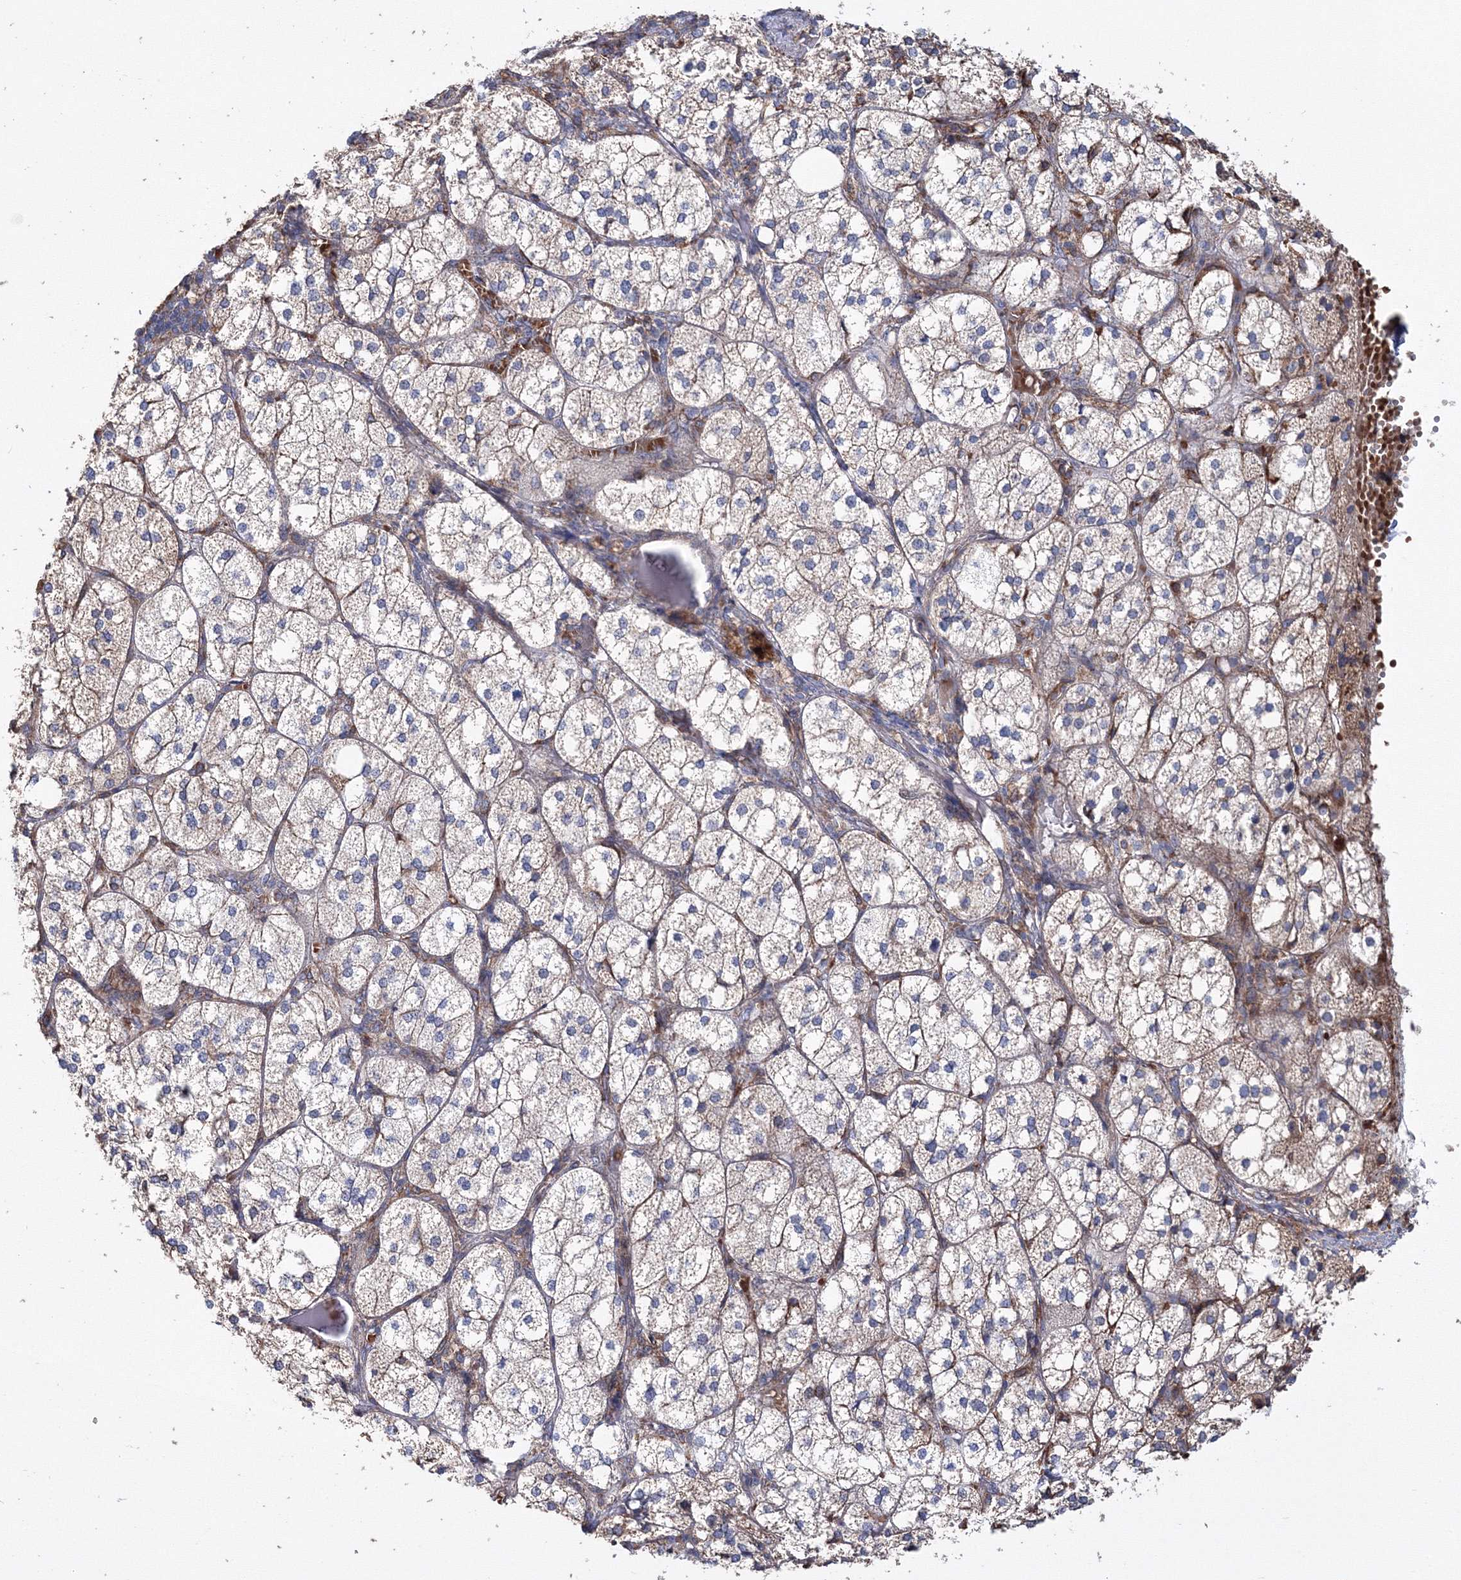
{"staining": {"intensity": "moderate", "quantity": "25%-75%", "location": "cytoplasmic/membranous"}, "tissue": "adrenal gland", "cell_type": "Glandular cells", "image_type": "normal", "snomed": [{"axis": "morphology", "description": "Normal tissue, NOS"}, {"axis": "topography", "description": "Adrenal gland"}], "caption": "Human adrenal gland stained with a brown dye demonstrates moderate cytoplasmic/membranous positive positivity in approximately 25%-75% of glandular cells.", "gene": "VPS8", "patient": {"sex": "female", "age": 61}}